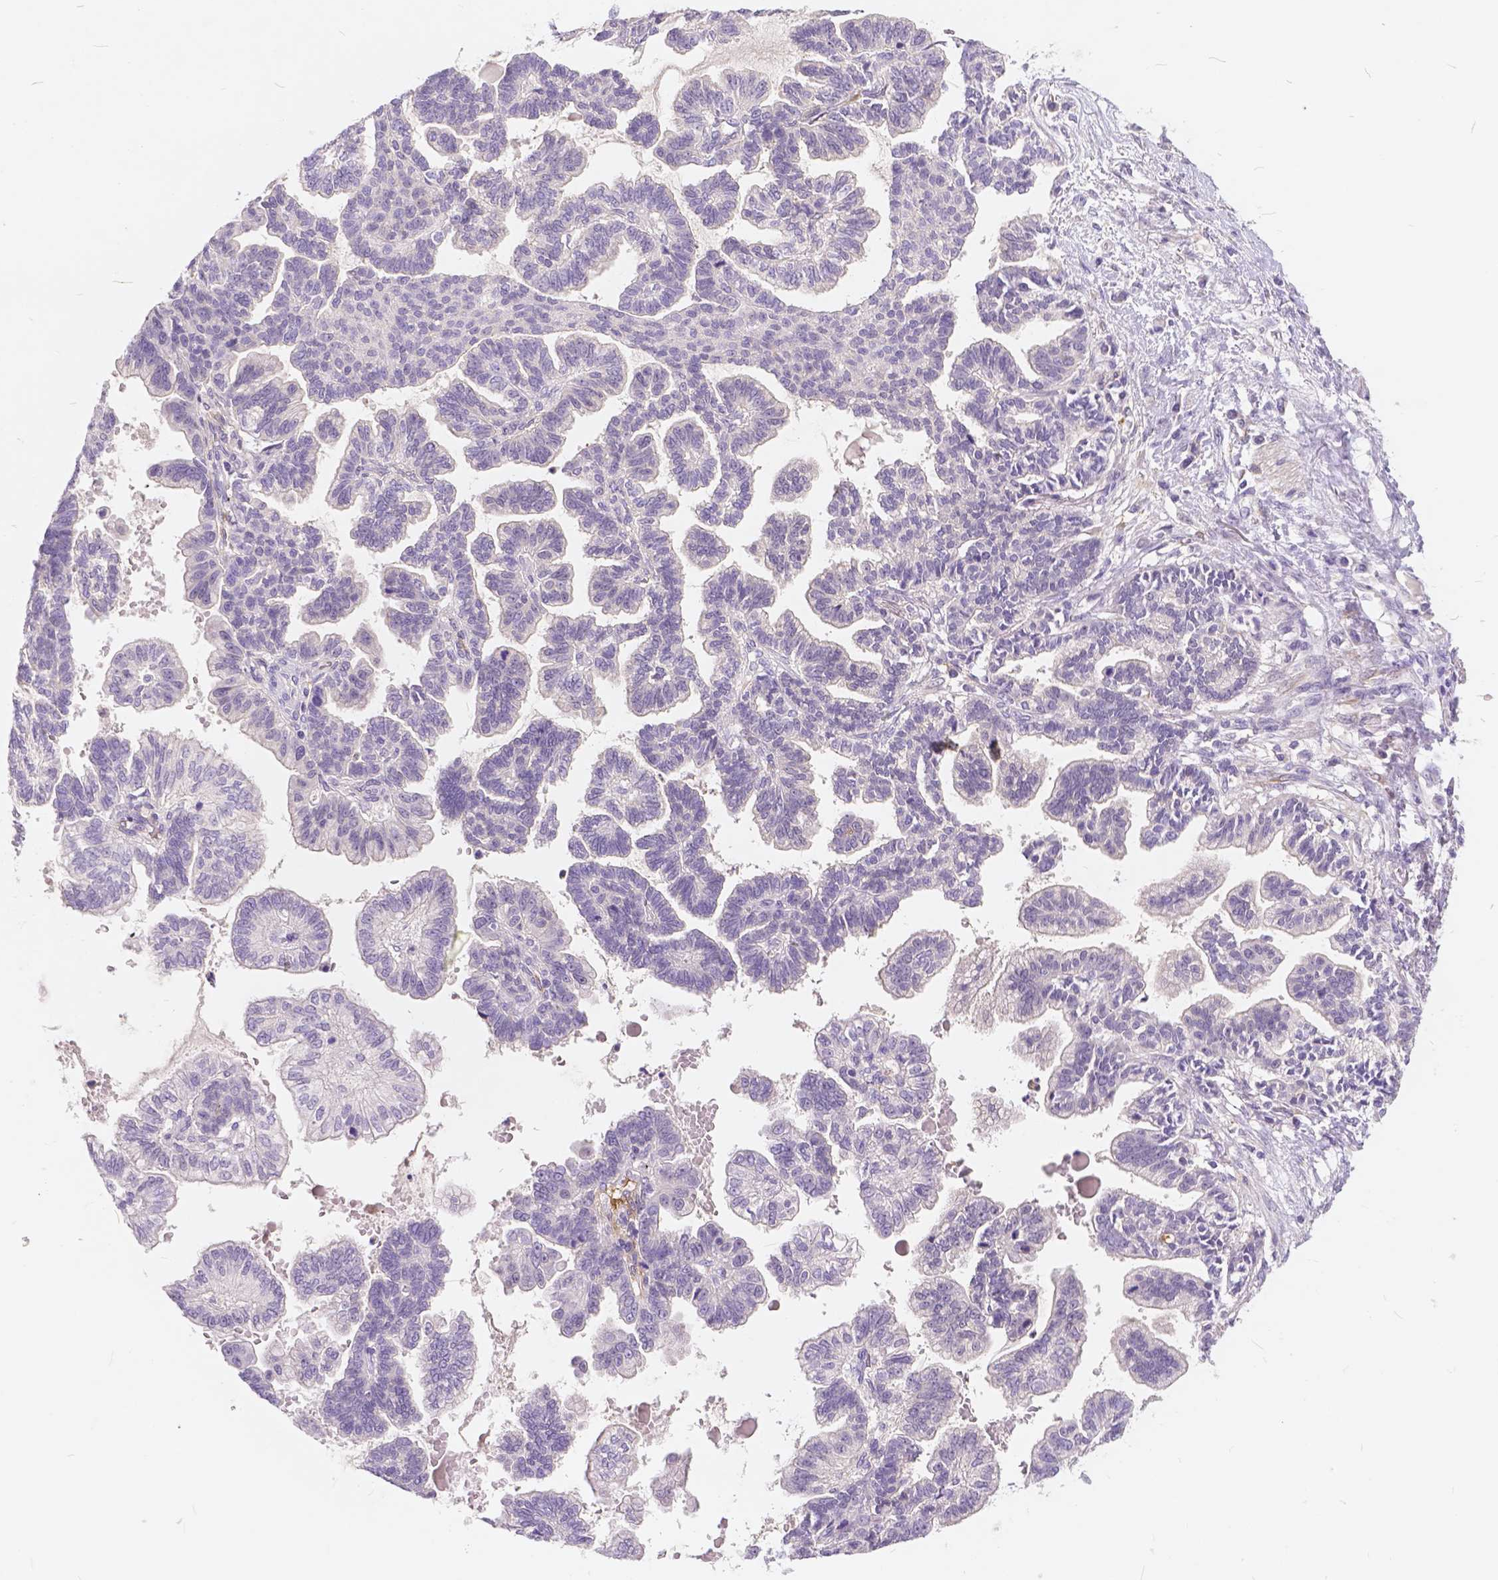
{"staining": {"intensity": "negative", "quantity": "none", "location": "none"}, "tissue": "stomach cancer", "cell_type": "Tumor cells", "image_type": "cancer", "snomed": [{"axis": "morphology", "description": "Adenocarcinoma, NOS"}, {"axis": "topography", "description": "Stomach"}], "caption": "Immunohistochemistry of human stomach cancer exhibits no staining in tumor cells. The staining is performed using DAB brown chromogen with nuclei counter-stained in using hematoxylin.", "gene": "PEX11G", "patient": {"sex": "male", "age": 83}}